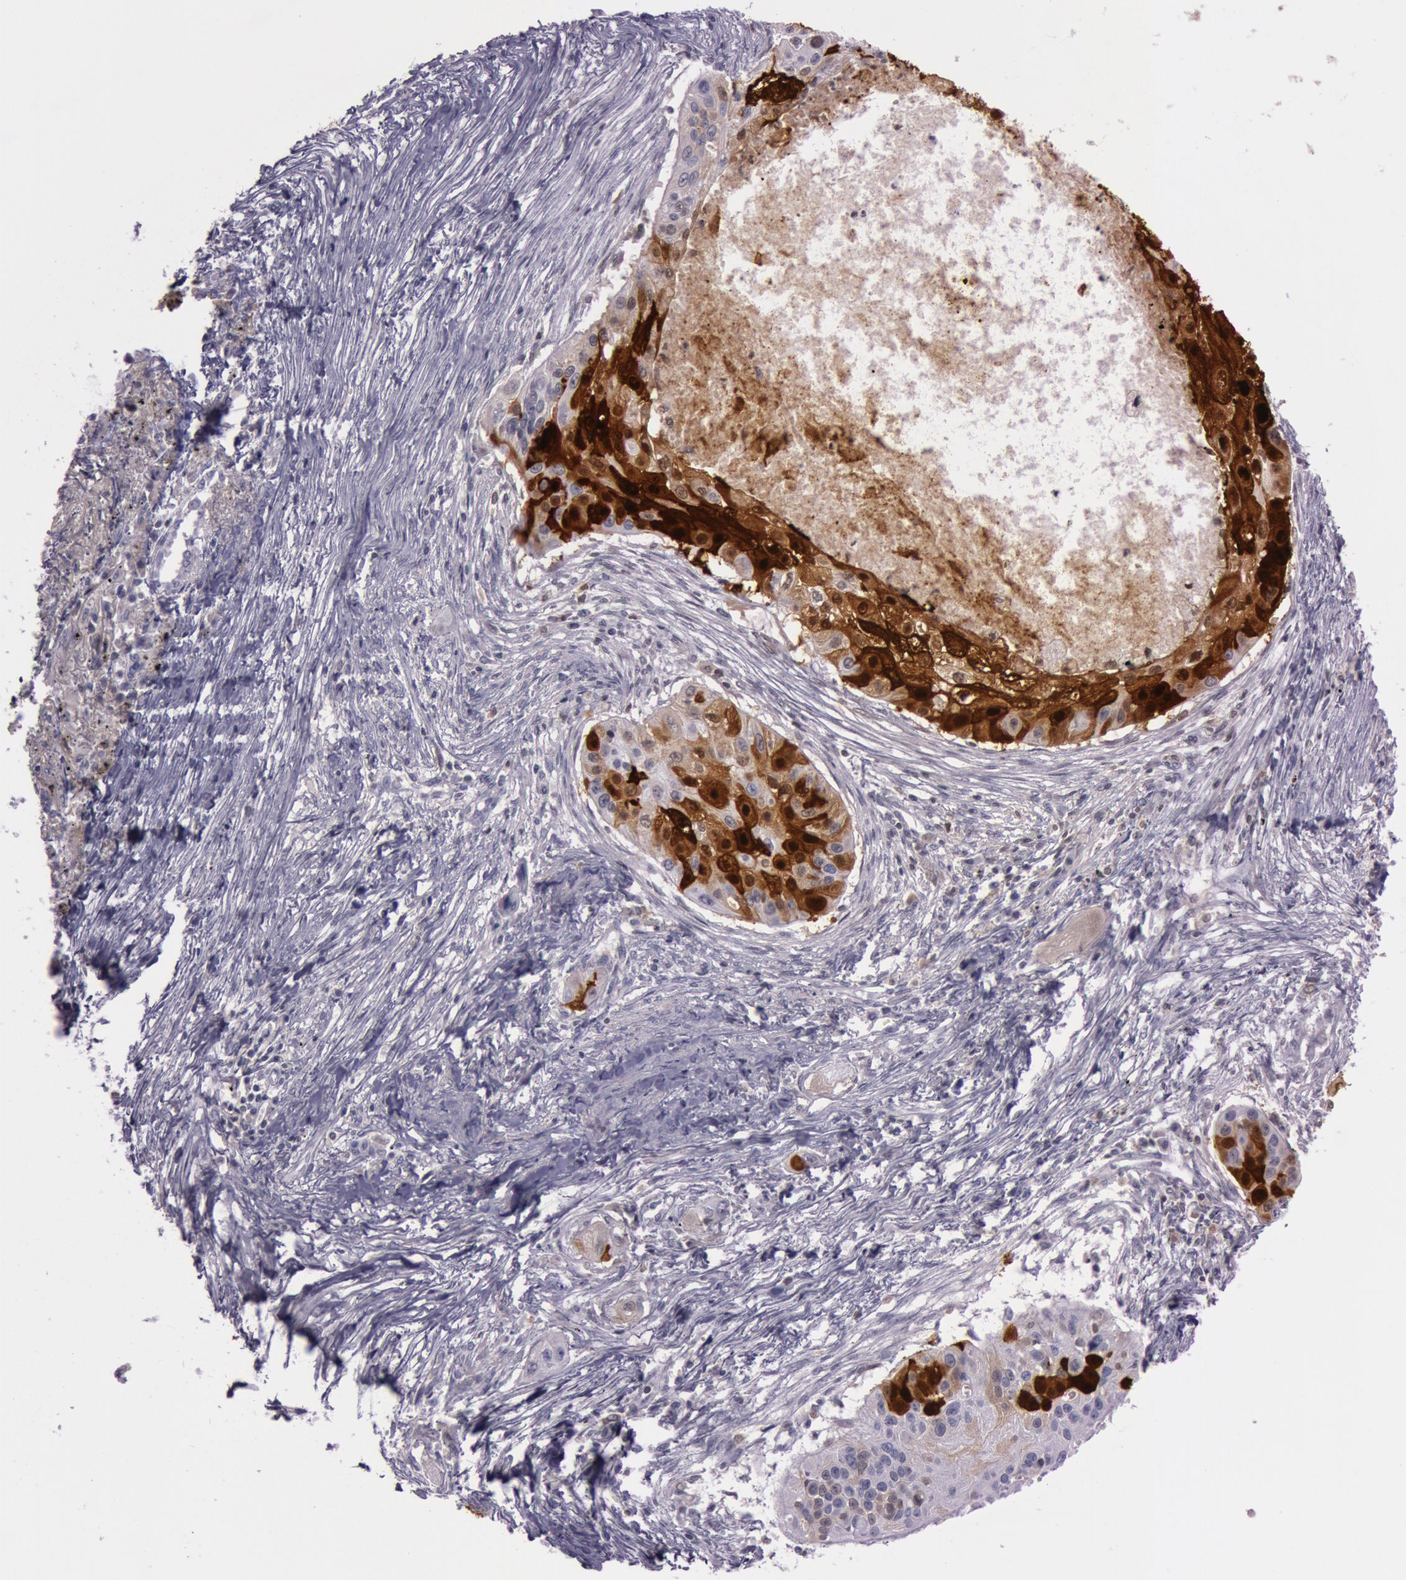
{"staining": {"intensity": "strong", "quantity": "25%-75%", "location": "cytoplasmic/membranous"}, "tissue": "lung cancer", "cell_type": "Tumor cells", "image_type": "cancer", "snomed": [{"axis": "morphology", "description": "Squamous cell carcinoma, NOS"}, {"axis": "topography", "description": "Lung"}], "caption": "Lung squamous cell carcinoma tissue shows strong cytoplasmic/membranous staining in about 25%-75% of tumor cells, visualized by immunohistochemistry.", "gene": "S100A7", "patient": {"sex": "male", "age": 71}}